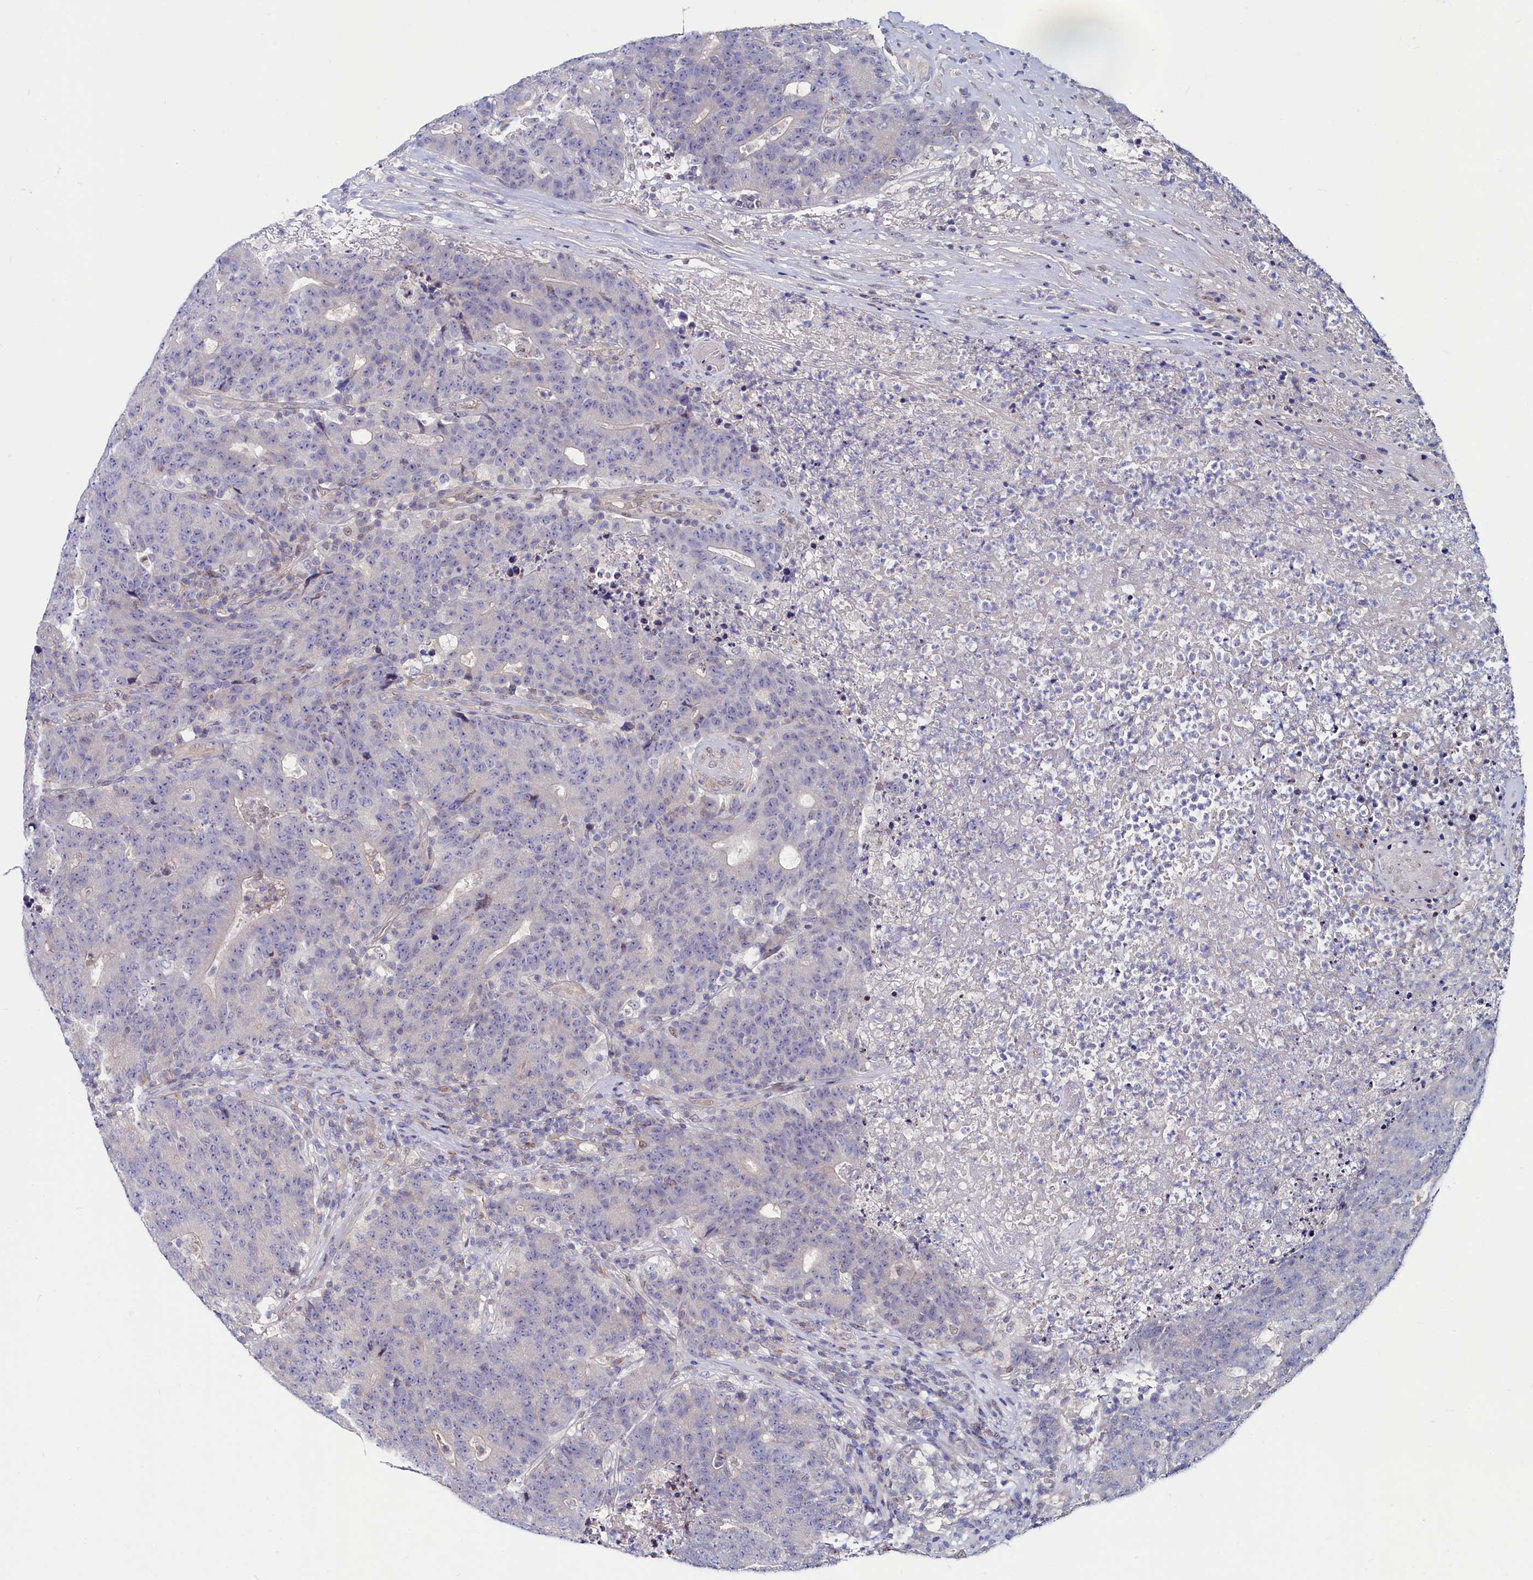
{"staining": {"intensity": "negative", "quantity": "none", "location": "none"}, "tissue": "colorectal cancer", "cell_type": "Tumor cells", "image_type": "cancer", "snomed": [{"axis": "morphology", "description": "Adenocarcinoma, NOS"}, {"axis": "topography", "description": "Colon"}], "caption": "This is a photomicrograph of IHC staining of colorectal cancer (adenocarcinoma), which shows no positivity in tumor cells.", "gene": "ASTE1", "patient": {"sex": "female", "age": 75}}